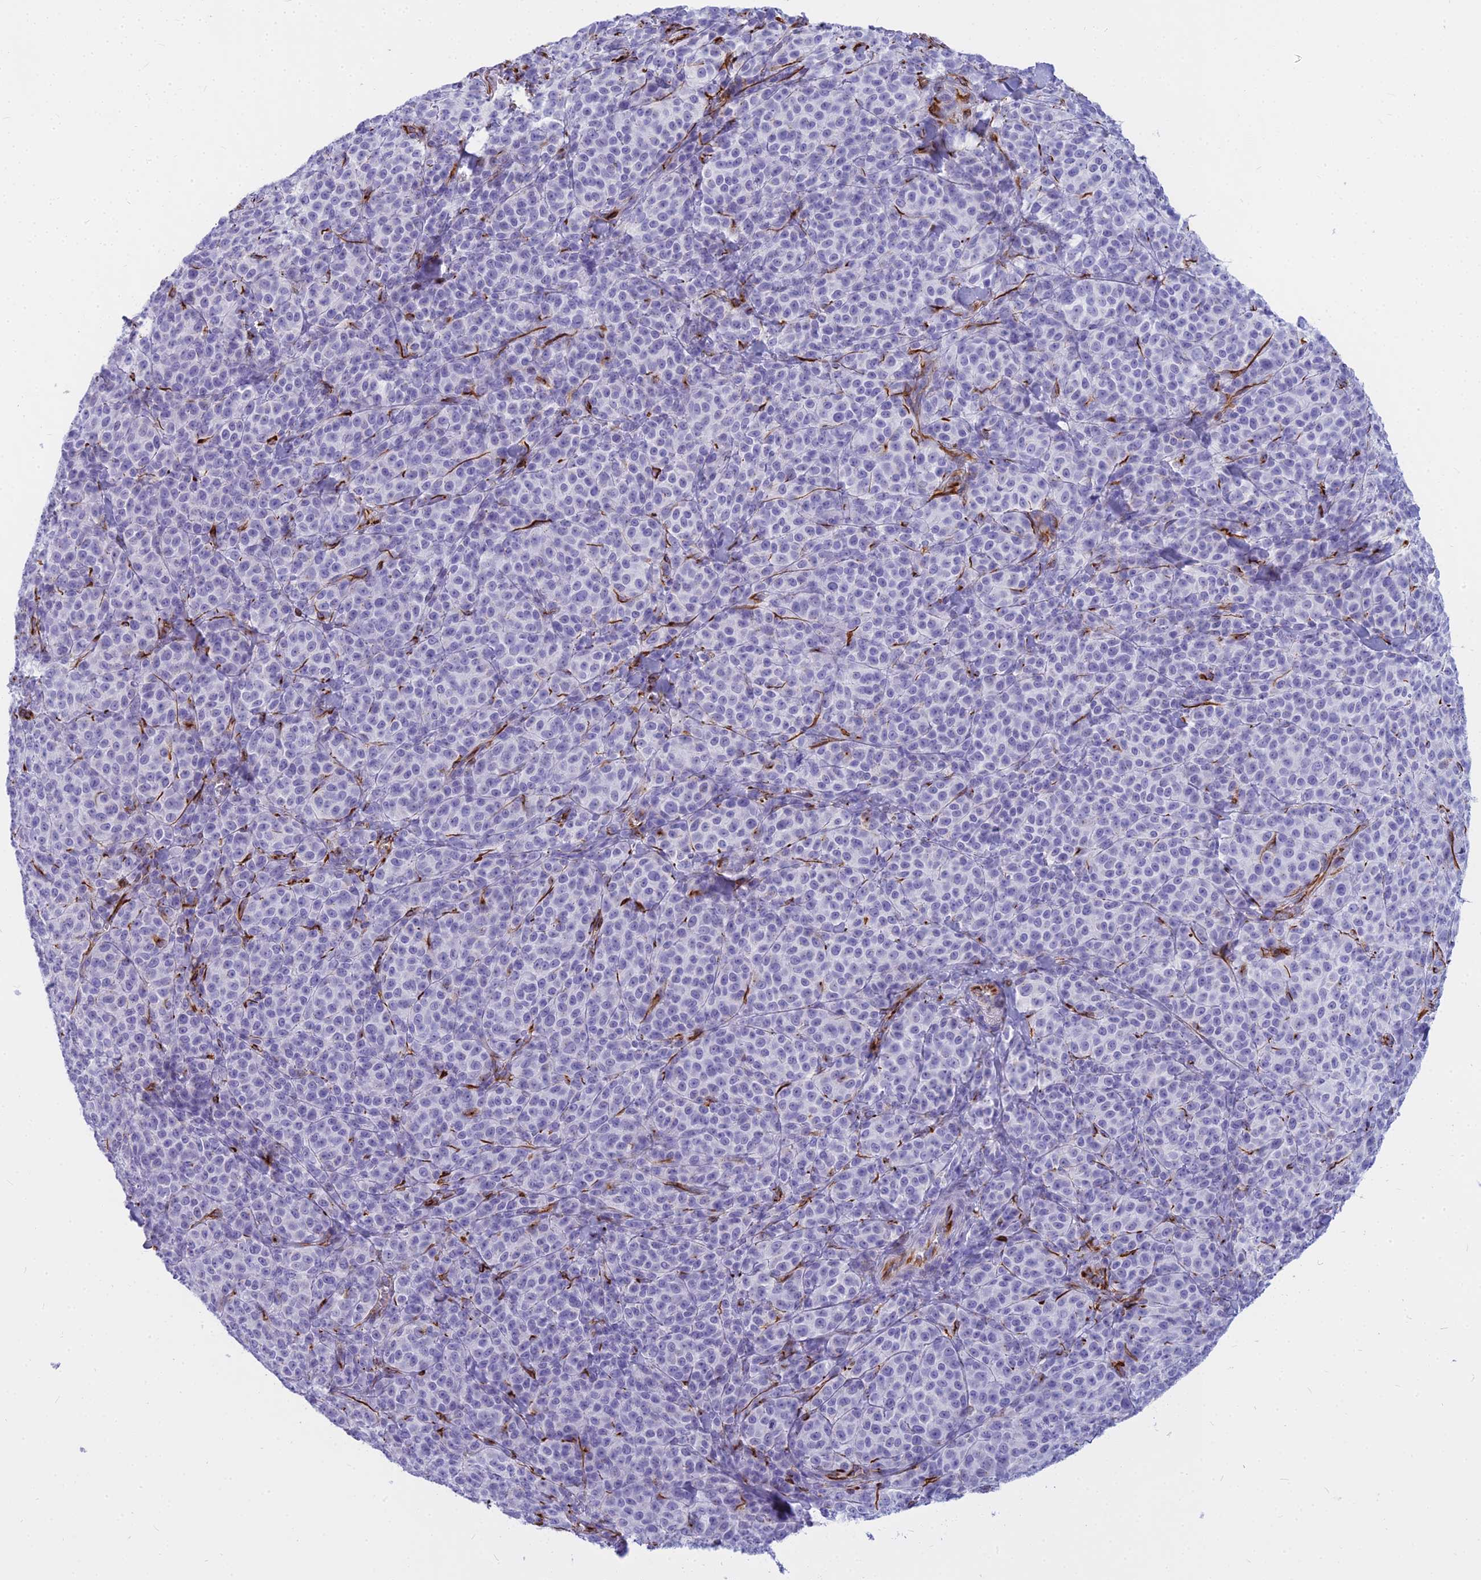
{"staining": {"intensity": "negative", "quantity": "none", "location": "none"}, "tissue": "melanoma", "cell_type": "Tumor cells", "image_type": "cancer", "snomed": [{"axis": "morphology", "description": "Normal tissue, NOS"}, {"axis": "morphology", "description": "Malignant melanoma, NOS"}, {"axis": "topography", "description": "Skin"}], "caption": "A histopathology image of human malignant melanoma is negative for staining in tumor cells.", "gene": "EVI2A", "patient": {"sex": "female", "age": 34}}